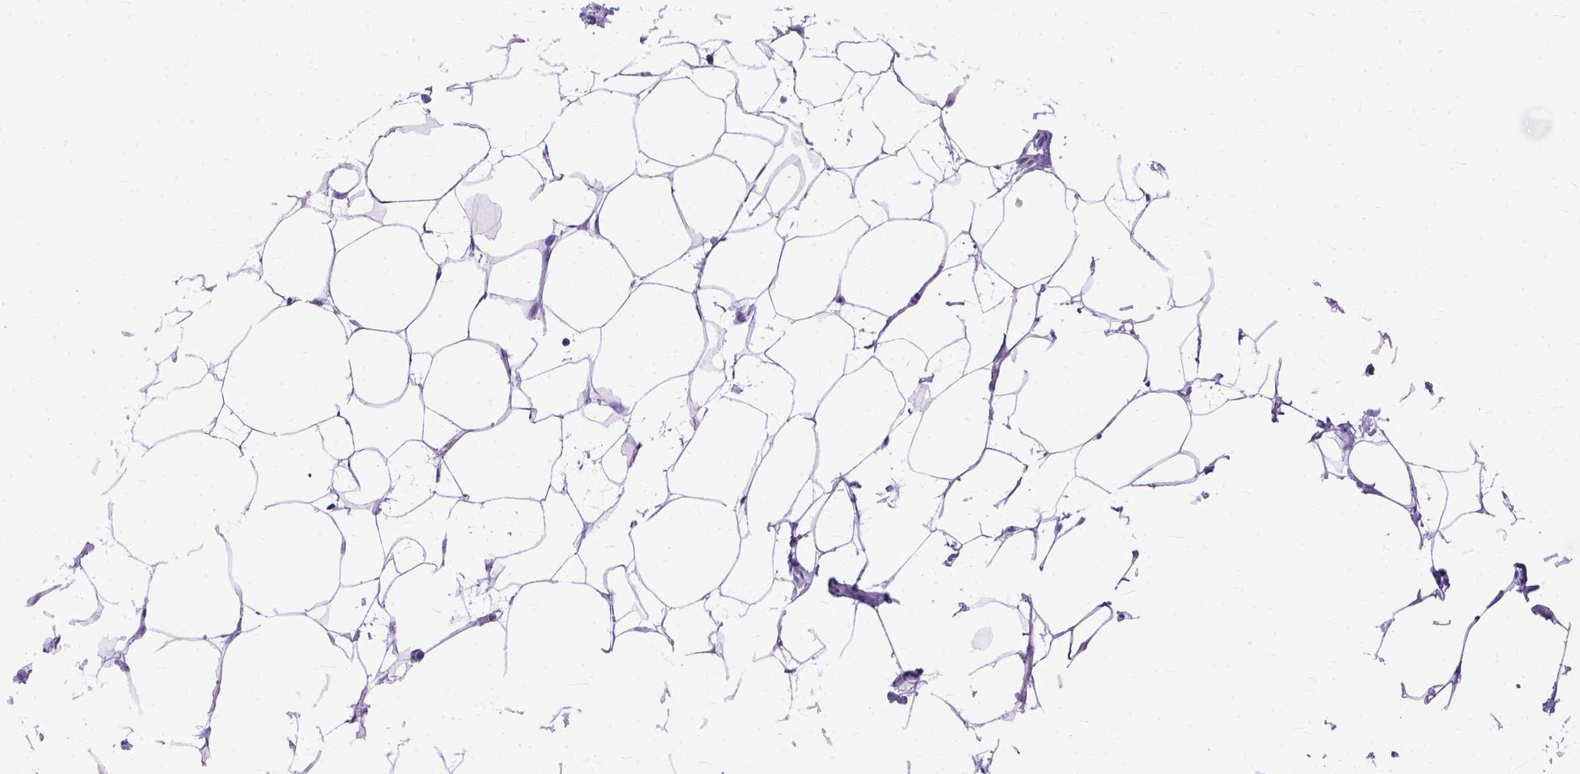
{"staining": {"intensity": "negative", "quantity": "none", "location": "none"}, "tissue": "breast", "cell_type": "Adipocytes", "image_type": "normal", "snomed": [{"axis": "morphology", "description": "Normal tissue, NOS"}, {"axis": "topography", "description": "Breast"}], "caption": "Immunohistochemistry of benign human breast exhibits no staining in adipocytes.", "gene": "GNGT1", "patient": {"sex": "female", "age": 27}}